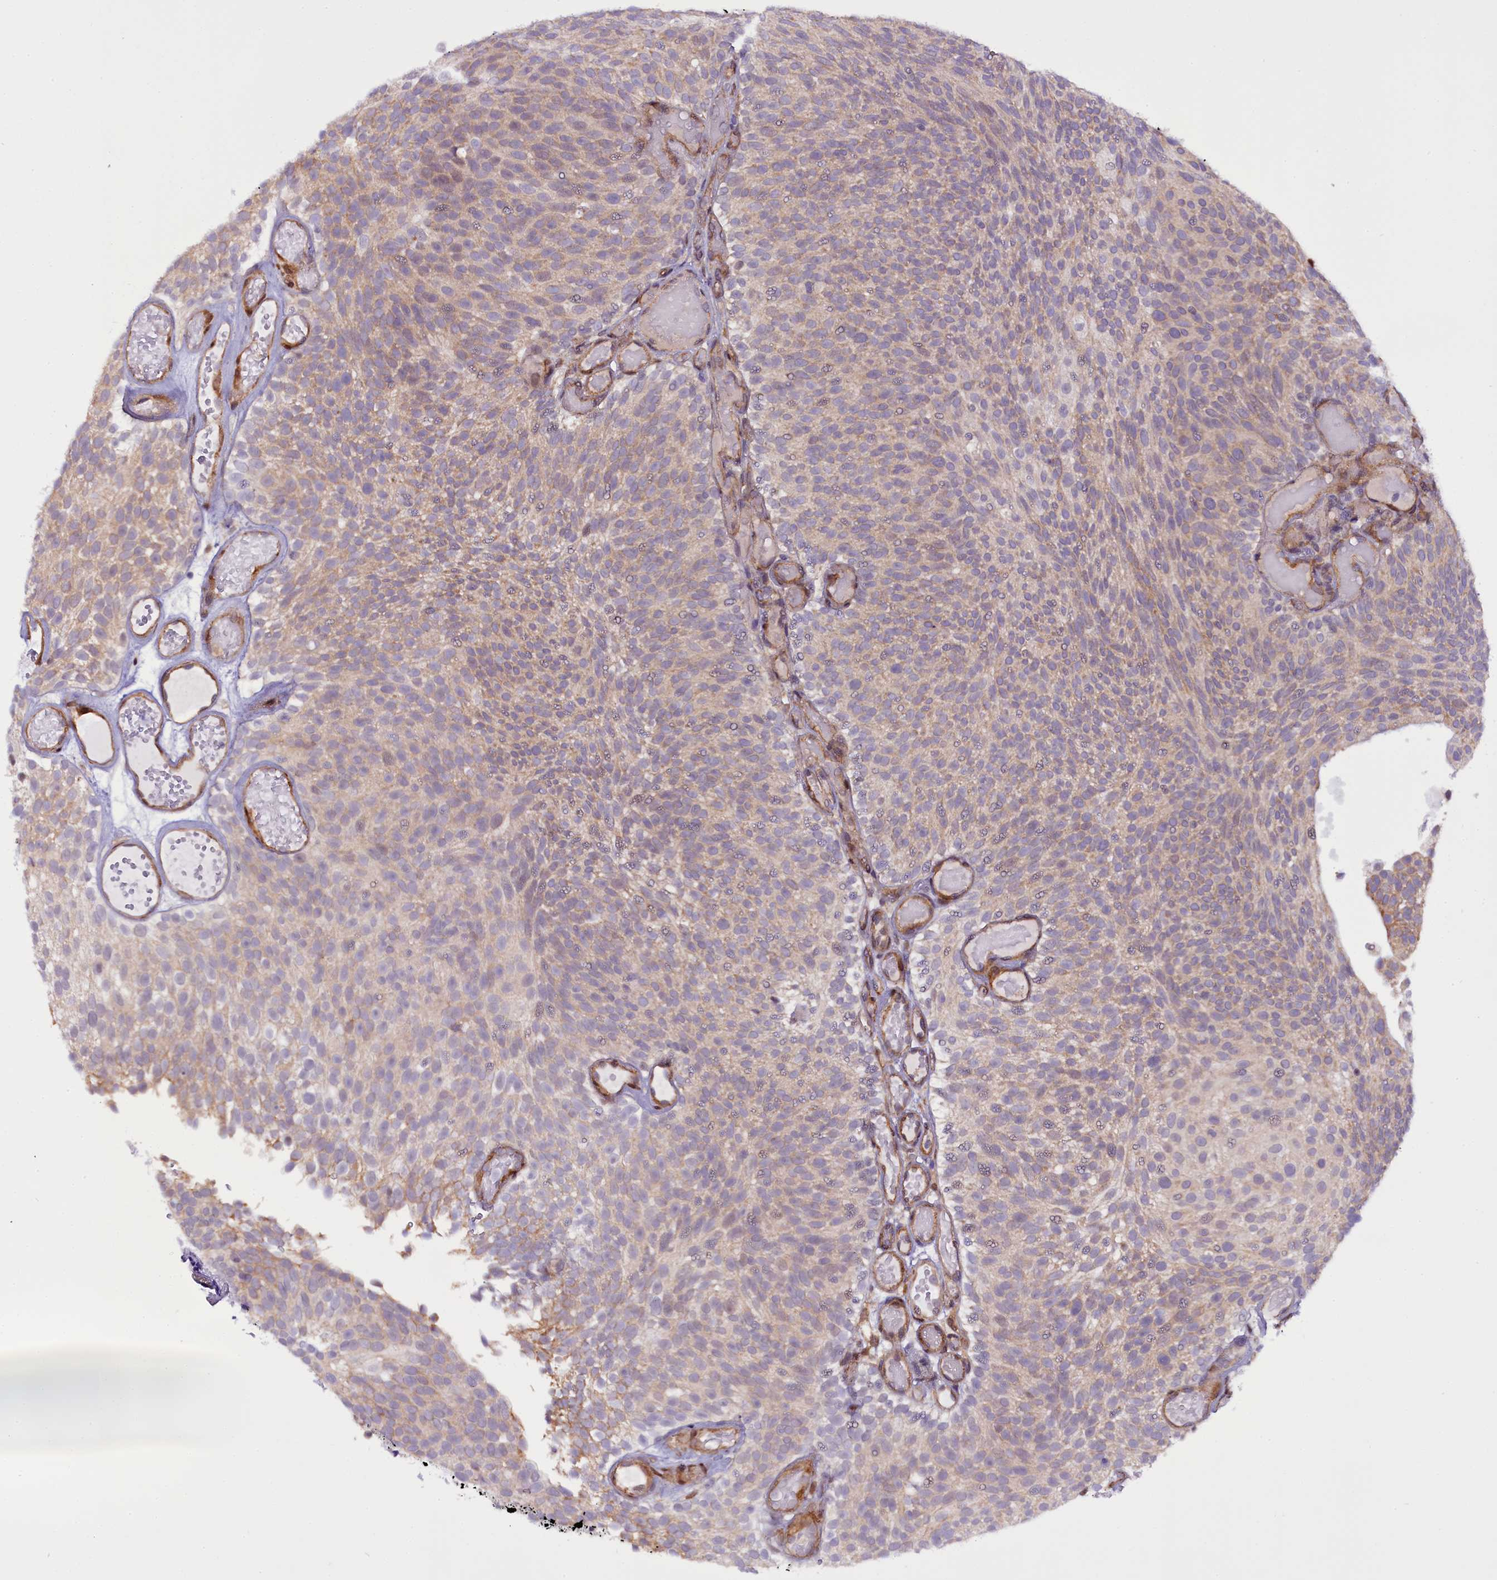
{"staining": {"intensity": "weak", "quantity": "25%-75%", "location": "cytoplasmic/membranous"}, "tissue": "urothelial cancer", "cell_type": "Tumor cells", "image_type": "cancer", "snomed": [{"axis": "morphology", "description": "Urothelial carcinoma, Low grade"}, {"axis": "topography", "description": "Urinary bladder"}], "caption": "Human urothelial carcinoma (low-grade) stained with a protein marker exhibits weak staining in tumor cells.", "gene": "UACA", "patient": {"sex": "male", "age": 78}}